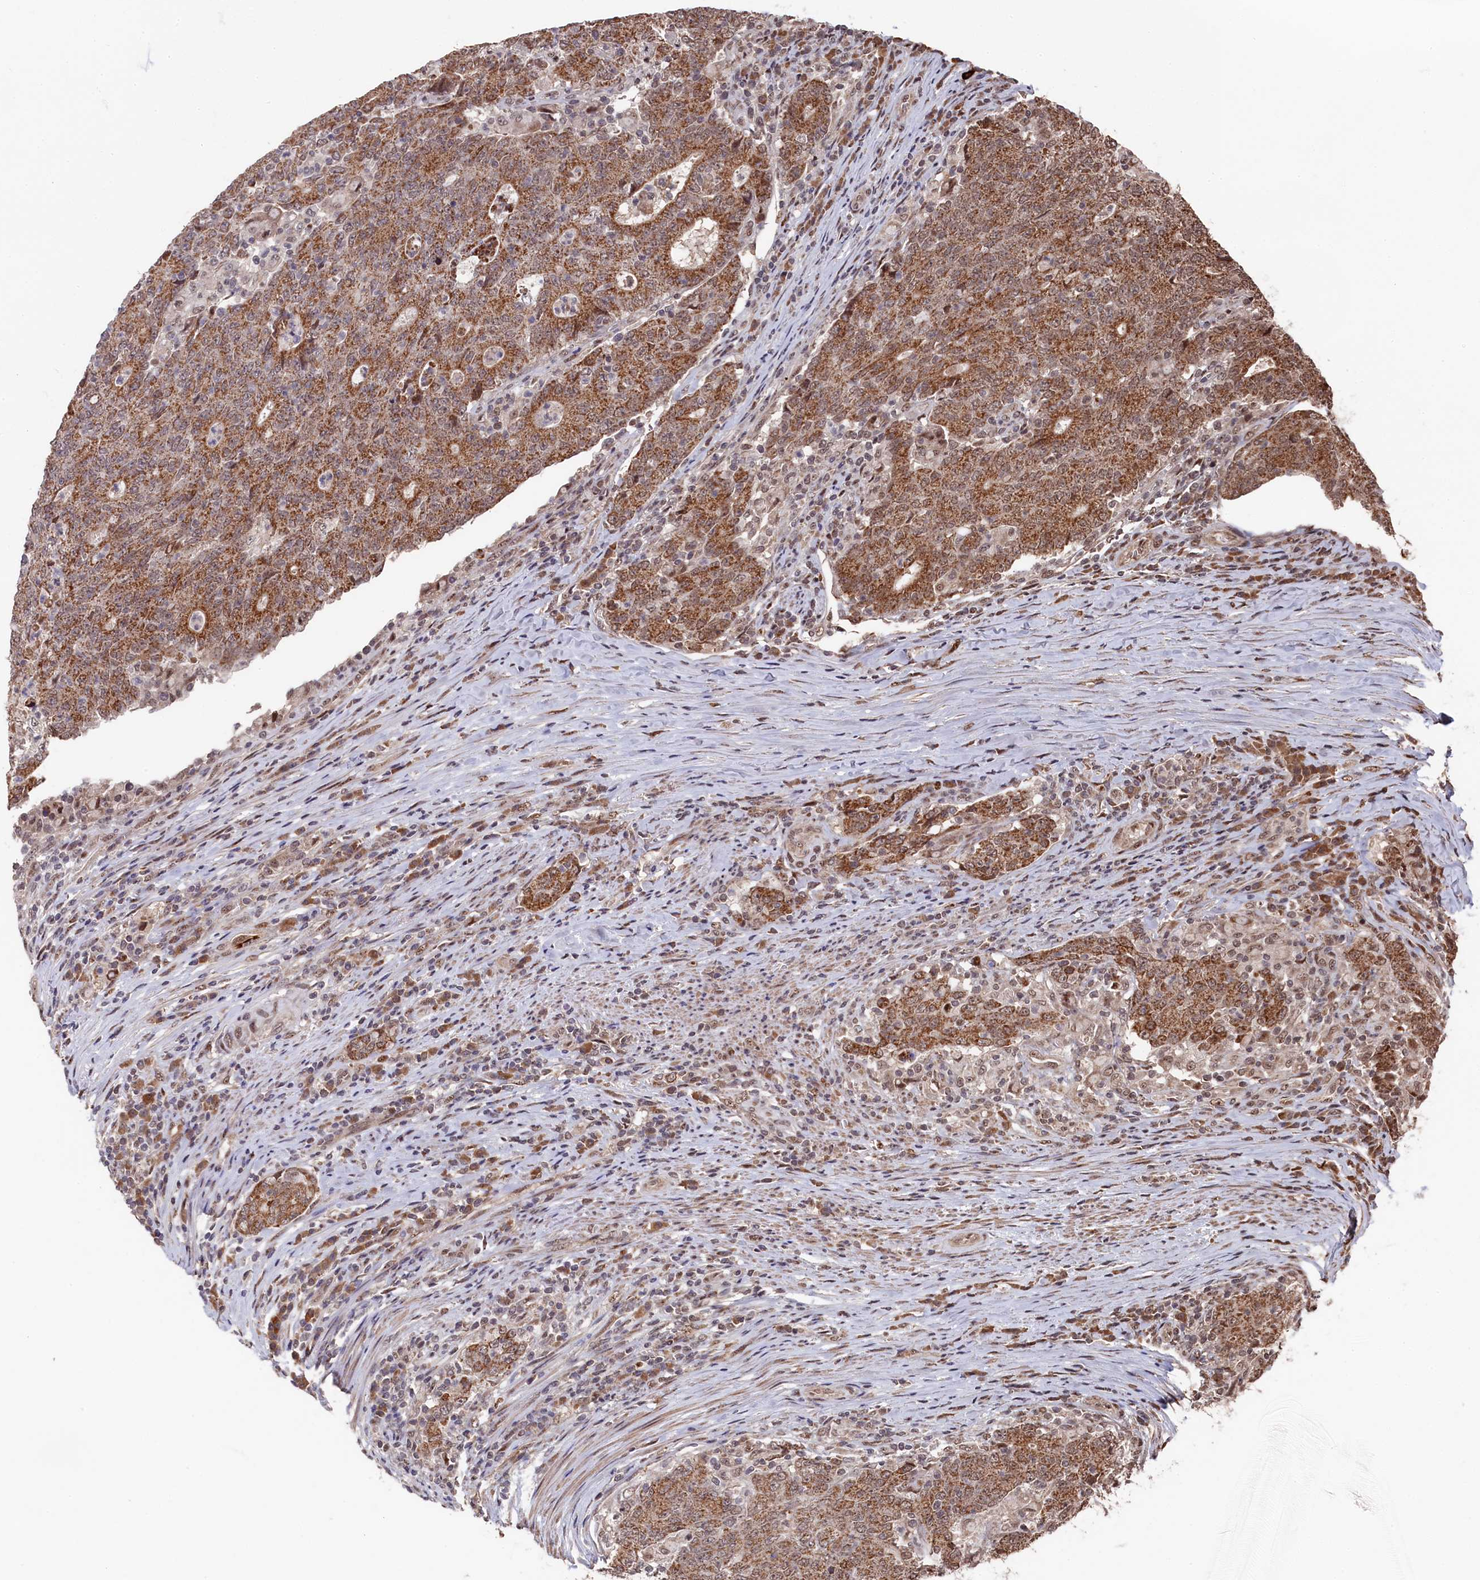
{"staining": {"intensity": "moderate", "quantity": ">75%", "location": "cytoplasmic/membranous"}, "tissue": "colorectal cancer", "cell_type": "Tumor cells", "image_type": "cancer", "snomed": [{"axis": "morphology", "description": "Adenocarcinoma, NOS"}, {"axis": "topography", "description": "Colon"}], "caption": "Immunohistochemical staining of colorectal cancer reveals medium levels of moderate cytoplasmic/membranous protein positivity in approximately >75% of tumor cells.", "gene": "CLPX", "patient": {"sex": "female", "age": 75}}